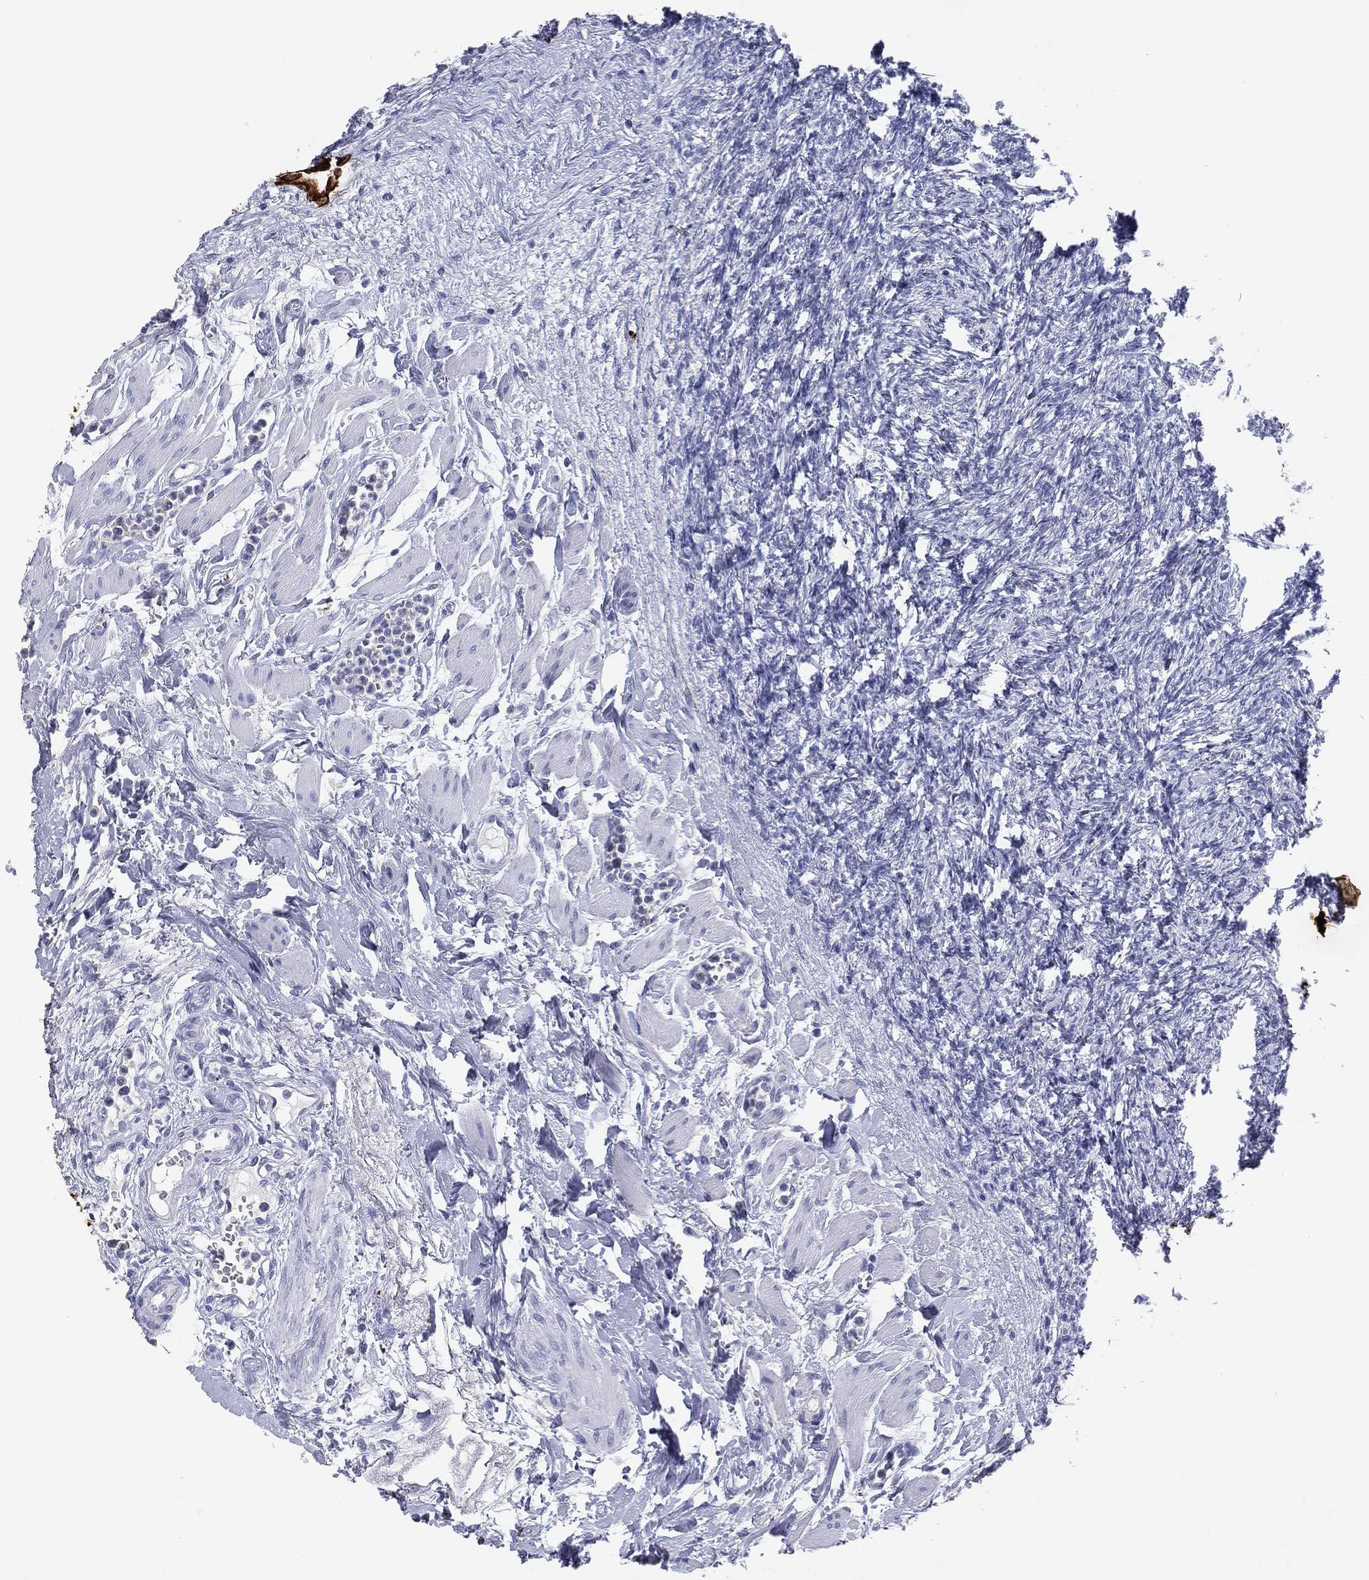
{"staining": {"intensity": "strong", "quantity": ">75%", "location": "cytoplasmic/membranous"}, "tissue": "ovary", "cell_type": "Follicle cells", "image_type": "normal", "snomed": [{"axis": "morphology", "description": "Normal tissue, NOS"}, {"axis": "topography", "description": "Fallopian tube"}, {"axis": "topography", "description": "Ovary"}], "caption": "A photomicrograph of human ovary stained for a protein displays strong cytoplasmic/membranous brown staining in follicle cells.", "gene": "KRT7", "patient": {"sex": "female", "age": 33}}